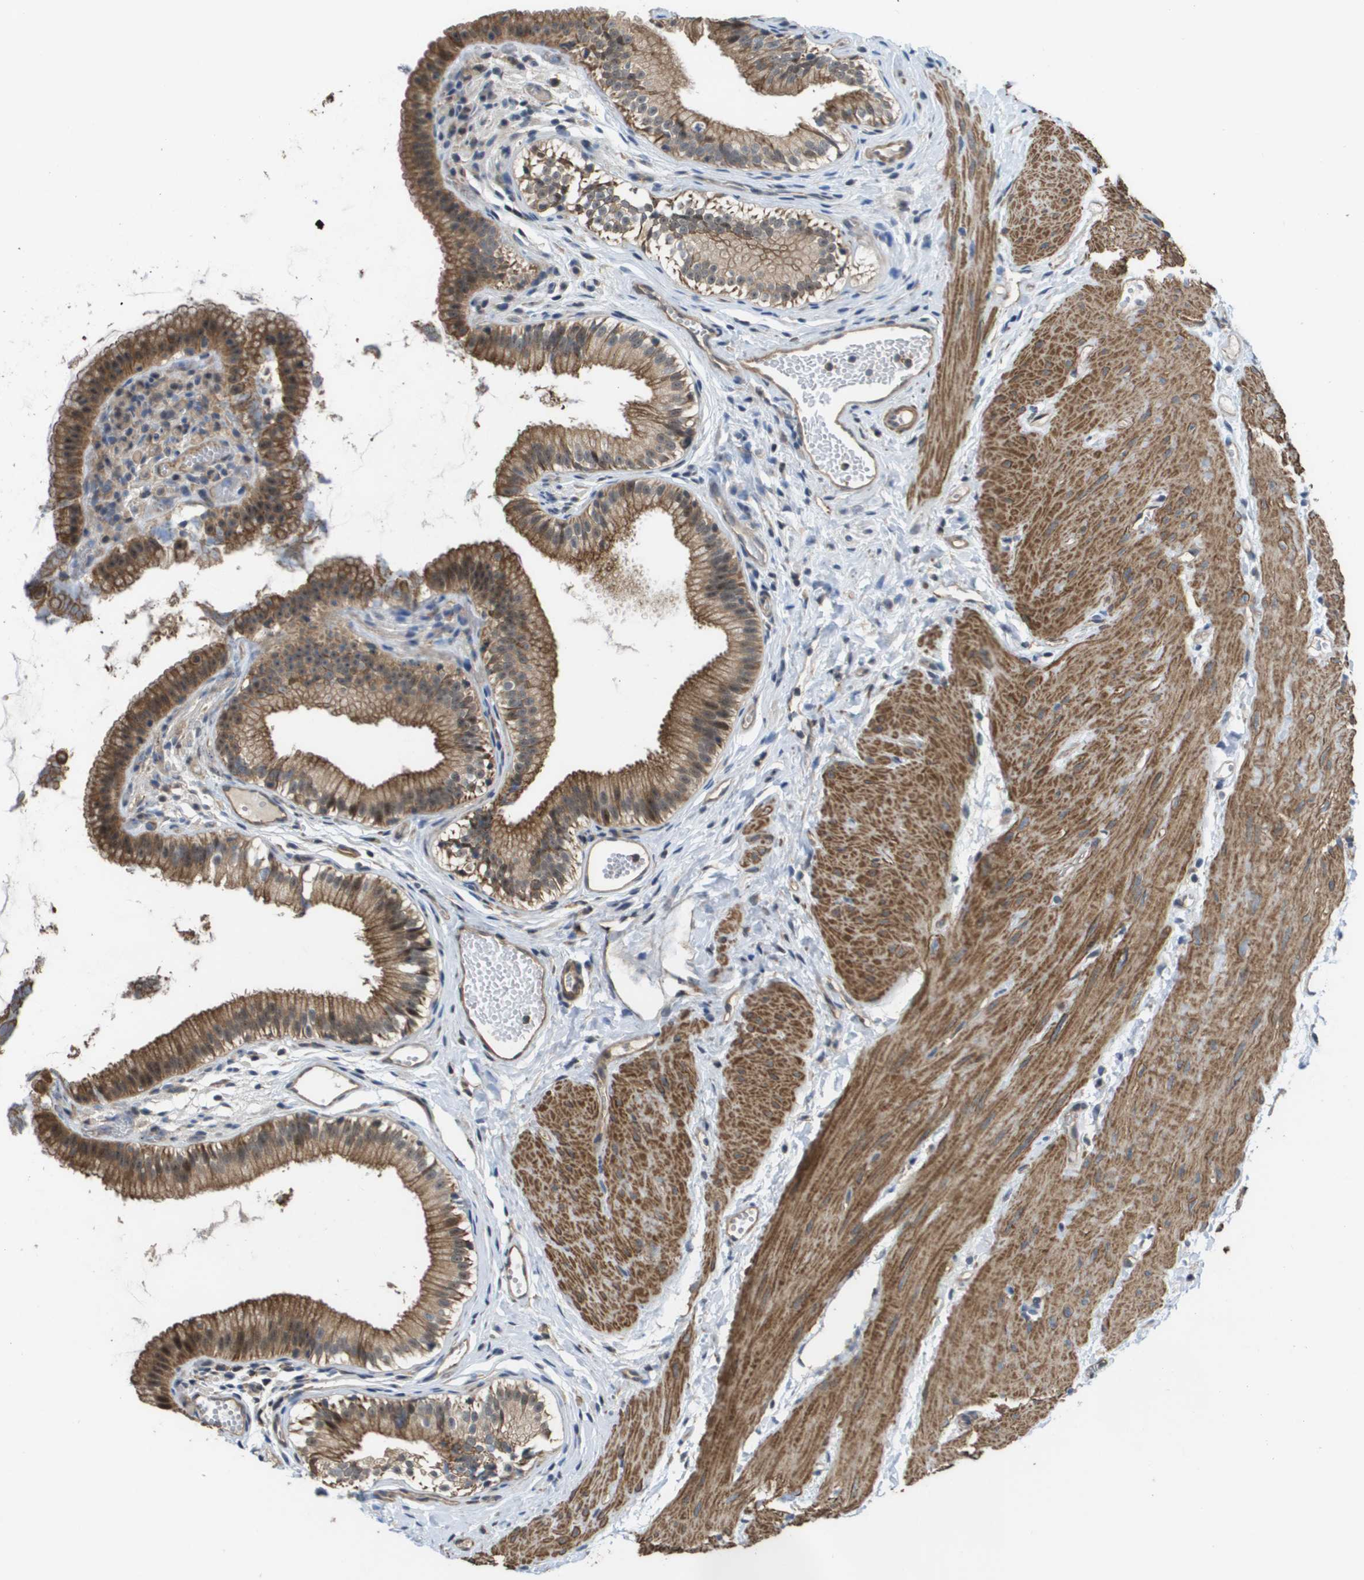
{"staining": {"intensity": "moderate", "quantity": ">75%", "location": "cytoplasmic/membranous"}, "tissue": "gallbladder", "cell_type": "Glandular cells", "image_type": "normal", "snomed": [{"axis": "morphology", "description": "Normal tissue, NOS"}, {"axis": "topography", "description": "Gallbladder"}], "caption": "A brown stain shows moderate cytoplasmic/membranous staining of a protein in glandular cells of normal human gallbladder. The staining was performed using DAB (3,3'-diaminobenzidine) to visualize the protein expression in brown, while the nuclei were stained in blue with hematoxylin (Magnification: 20x).", "gene": "RNF112", "patient": {"sex": "female", "age": 26}}